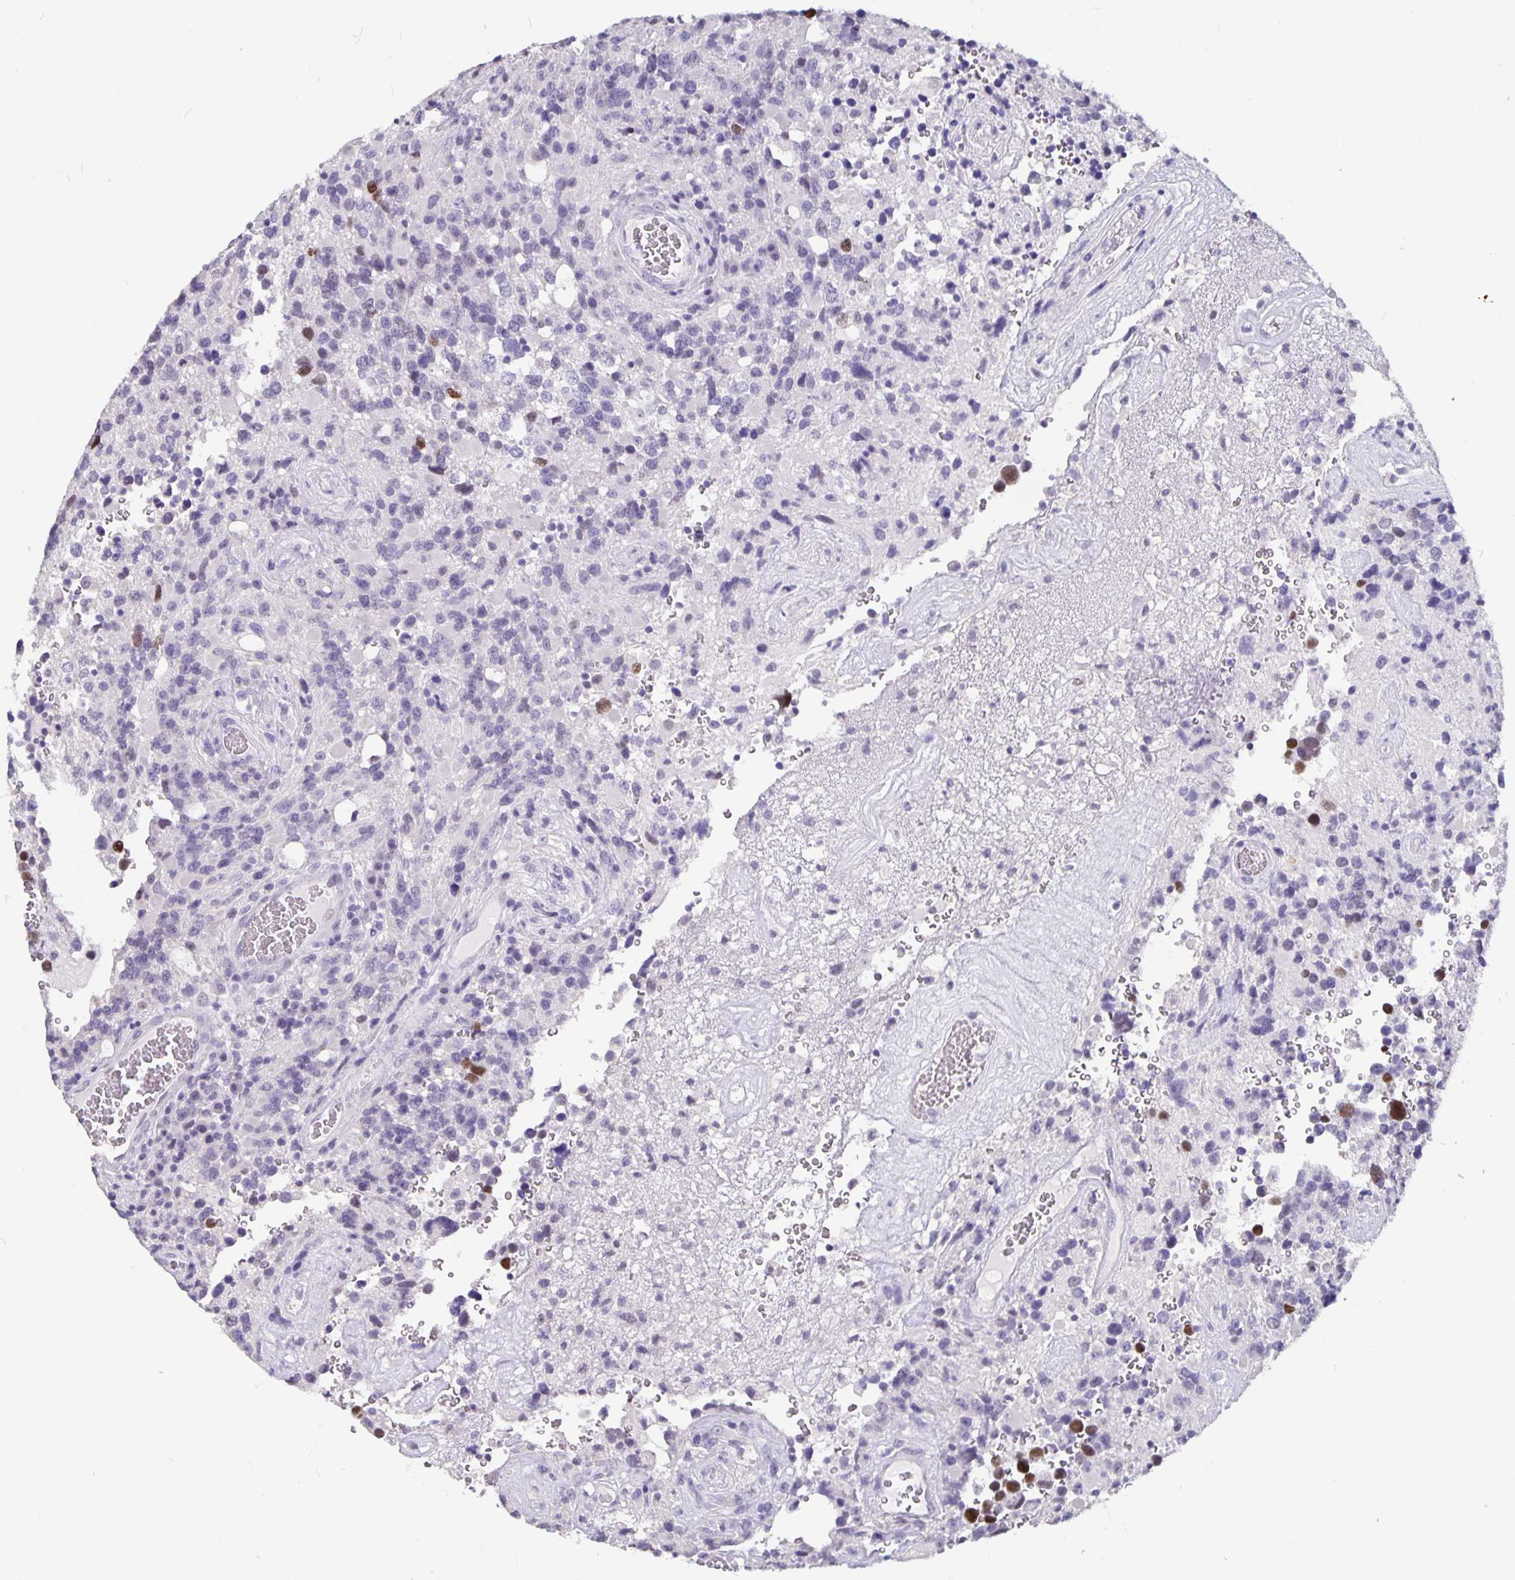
{"staining": {"intensity": "moderate", "quantity": "25%-75%", "location": "nuclear"}, "tissue": "glioma", "cell_type": "Tumor cells", "image_type": "cancer", "snomed": [{"axis": "morphology", "description": "Glioma, malignant, High grade"}, {"axis": "topography", "description": "Brain"}], "caption": "Glioma stained with a protein marker displays moderate staining in tumor cells.", "gene": "OLIG2", "patient": {"sex": "female", "age": 40}}